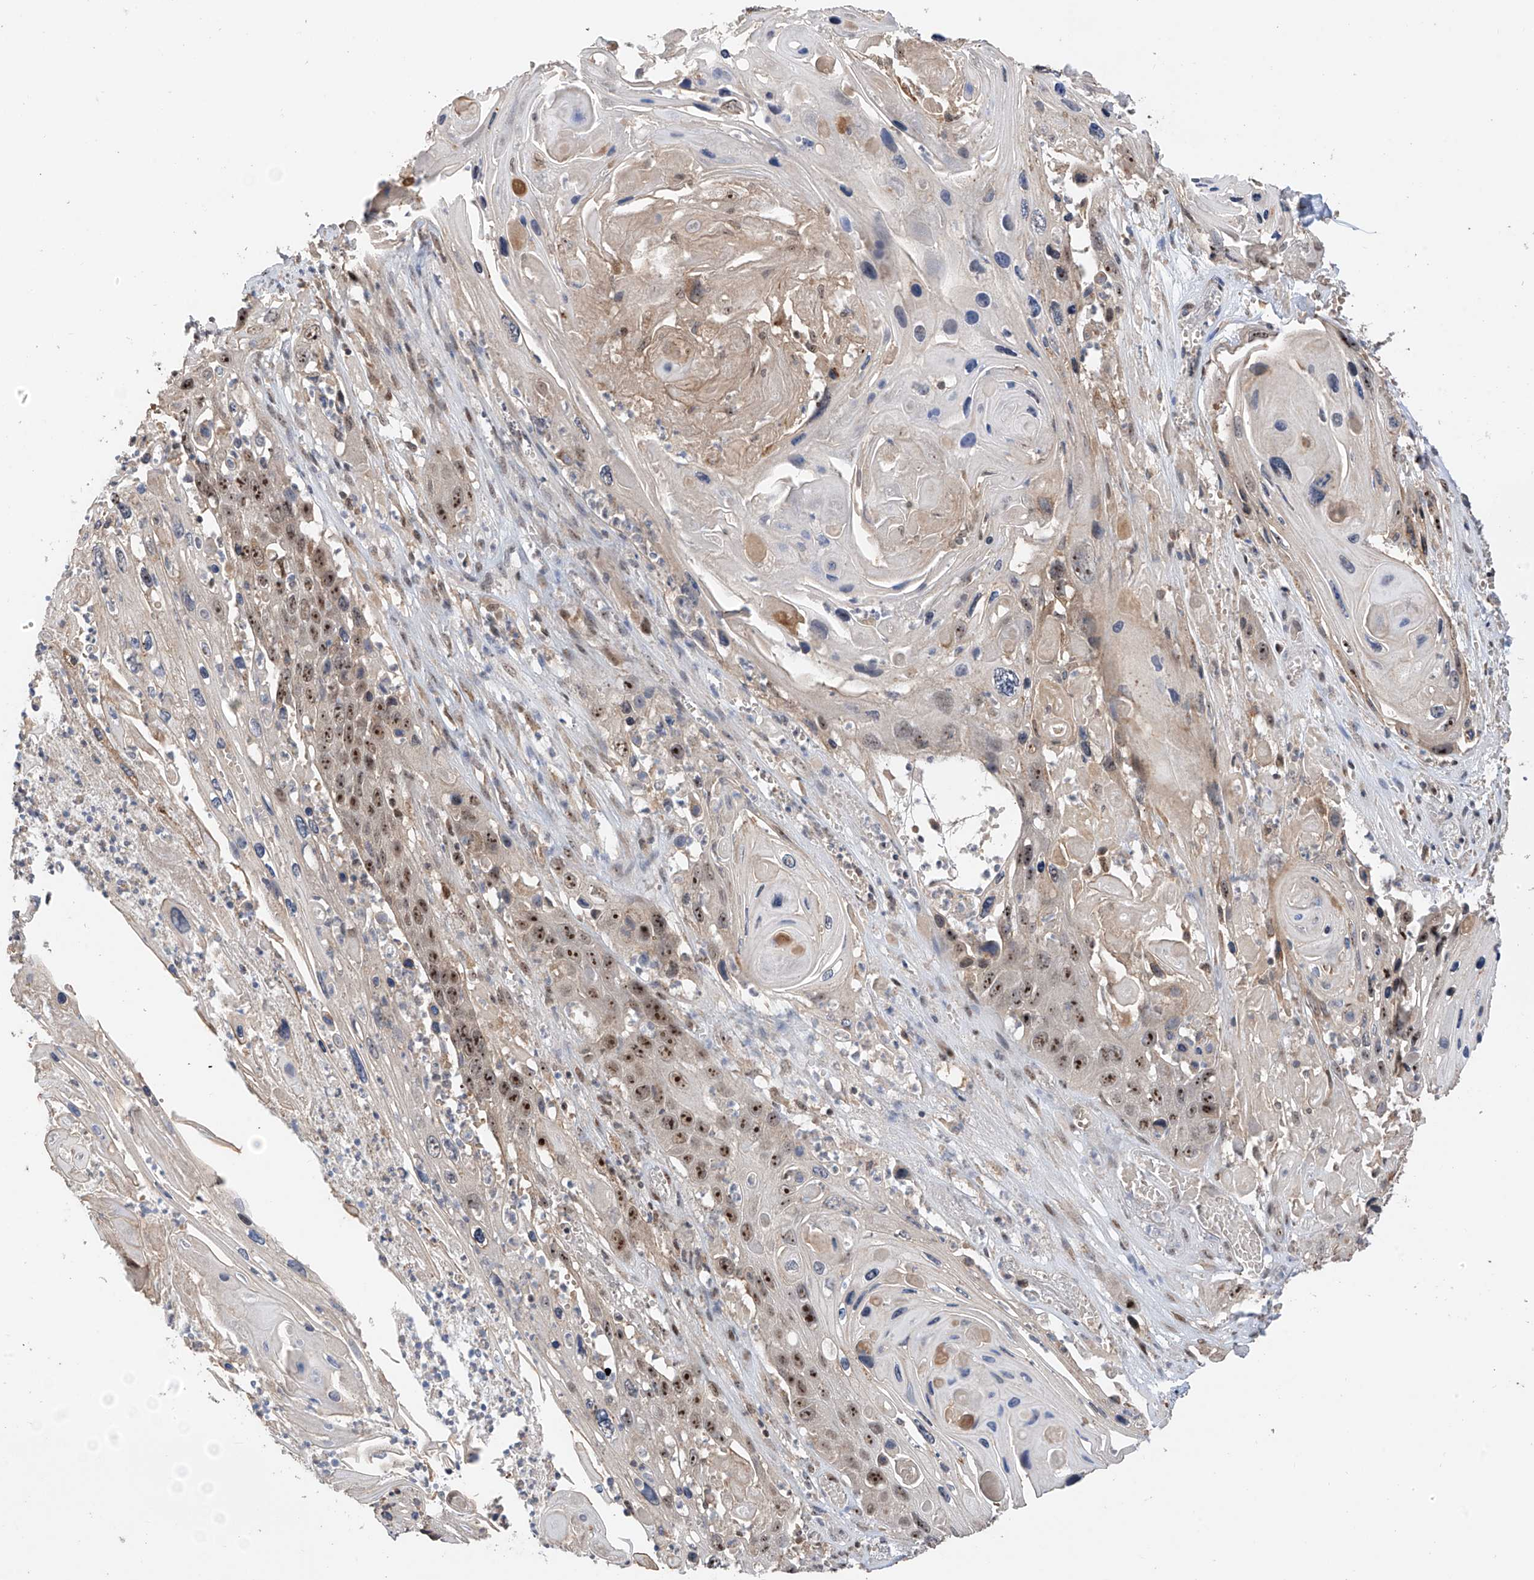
{"staining": {"intensity": "strong", "quantity": ">75%", "location": "nuclear"}, "tissue": "skin cancer", "cell_type": "Tumor cells", "image_type": "cancer", "snomed": [{"axis": "morphology", "description": "Squamous cell carcinoma, NOS"}, {"axis": "topography", "description": "Skin"}], "caption": "High-magnification brightfield microscopy of skin squamous cell carcinoma stained with DAB (3,3'-diaminobenzidine) (brown) and counterstained with hematoxylin (blue). tumor cells exhibit strong nuclear staining is identified in about>75% of cells. (DAB (3,3'-diaminobenzidine) = brown stain, brightfield microscopy at high magnification).", "gene": "C1orf131", "patient": {"sex": "male", "age": 55}}